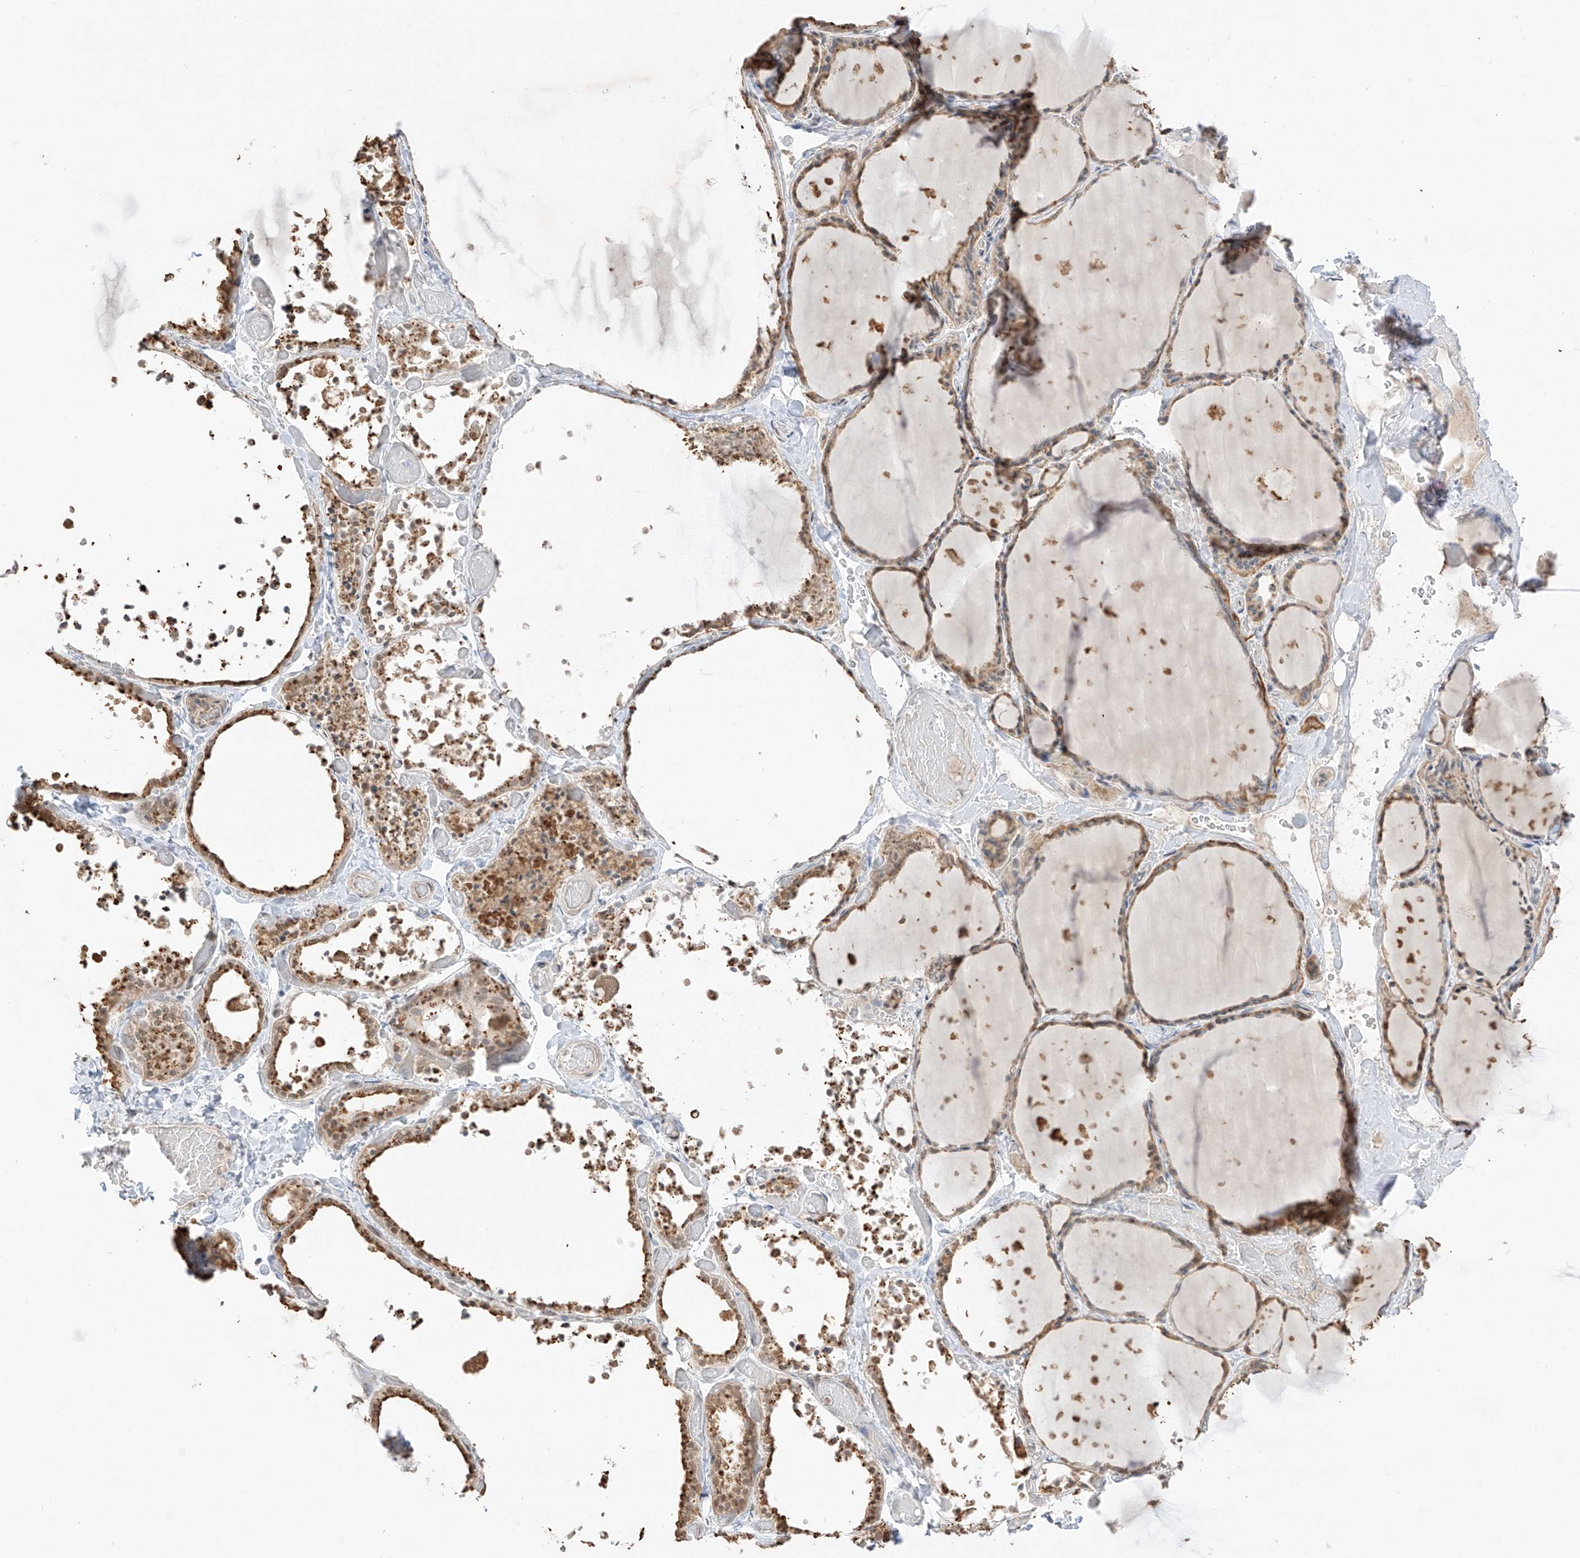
{"staining": {"intensity": "strong", "quantity": "25%-75%", "location": "cytoplasmic/membranous"}, "tissue": "thyroid gland", "cell_type": "Glandular cells", "image_type": "normal", "snomed": [{"axis": "morphology", "description": "Normal tissue, NOS"}, {"axis": "topography", "description": "Thyroid gland"}], "caption": "Human thyroid gland stained with a brown dye shows strong cytoplasmic/membranous positive staining in approximately 25%-75% of glandular cells.", "gene": "N4BP3", "patient": {"sex": "female", "age": 44}}